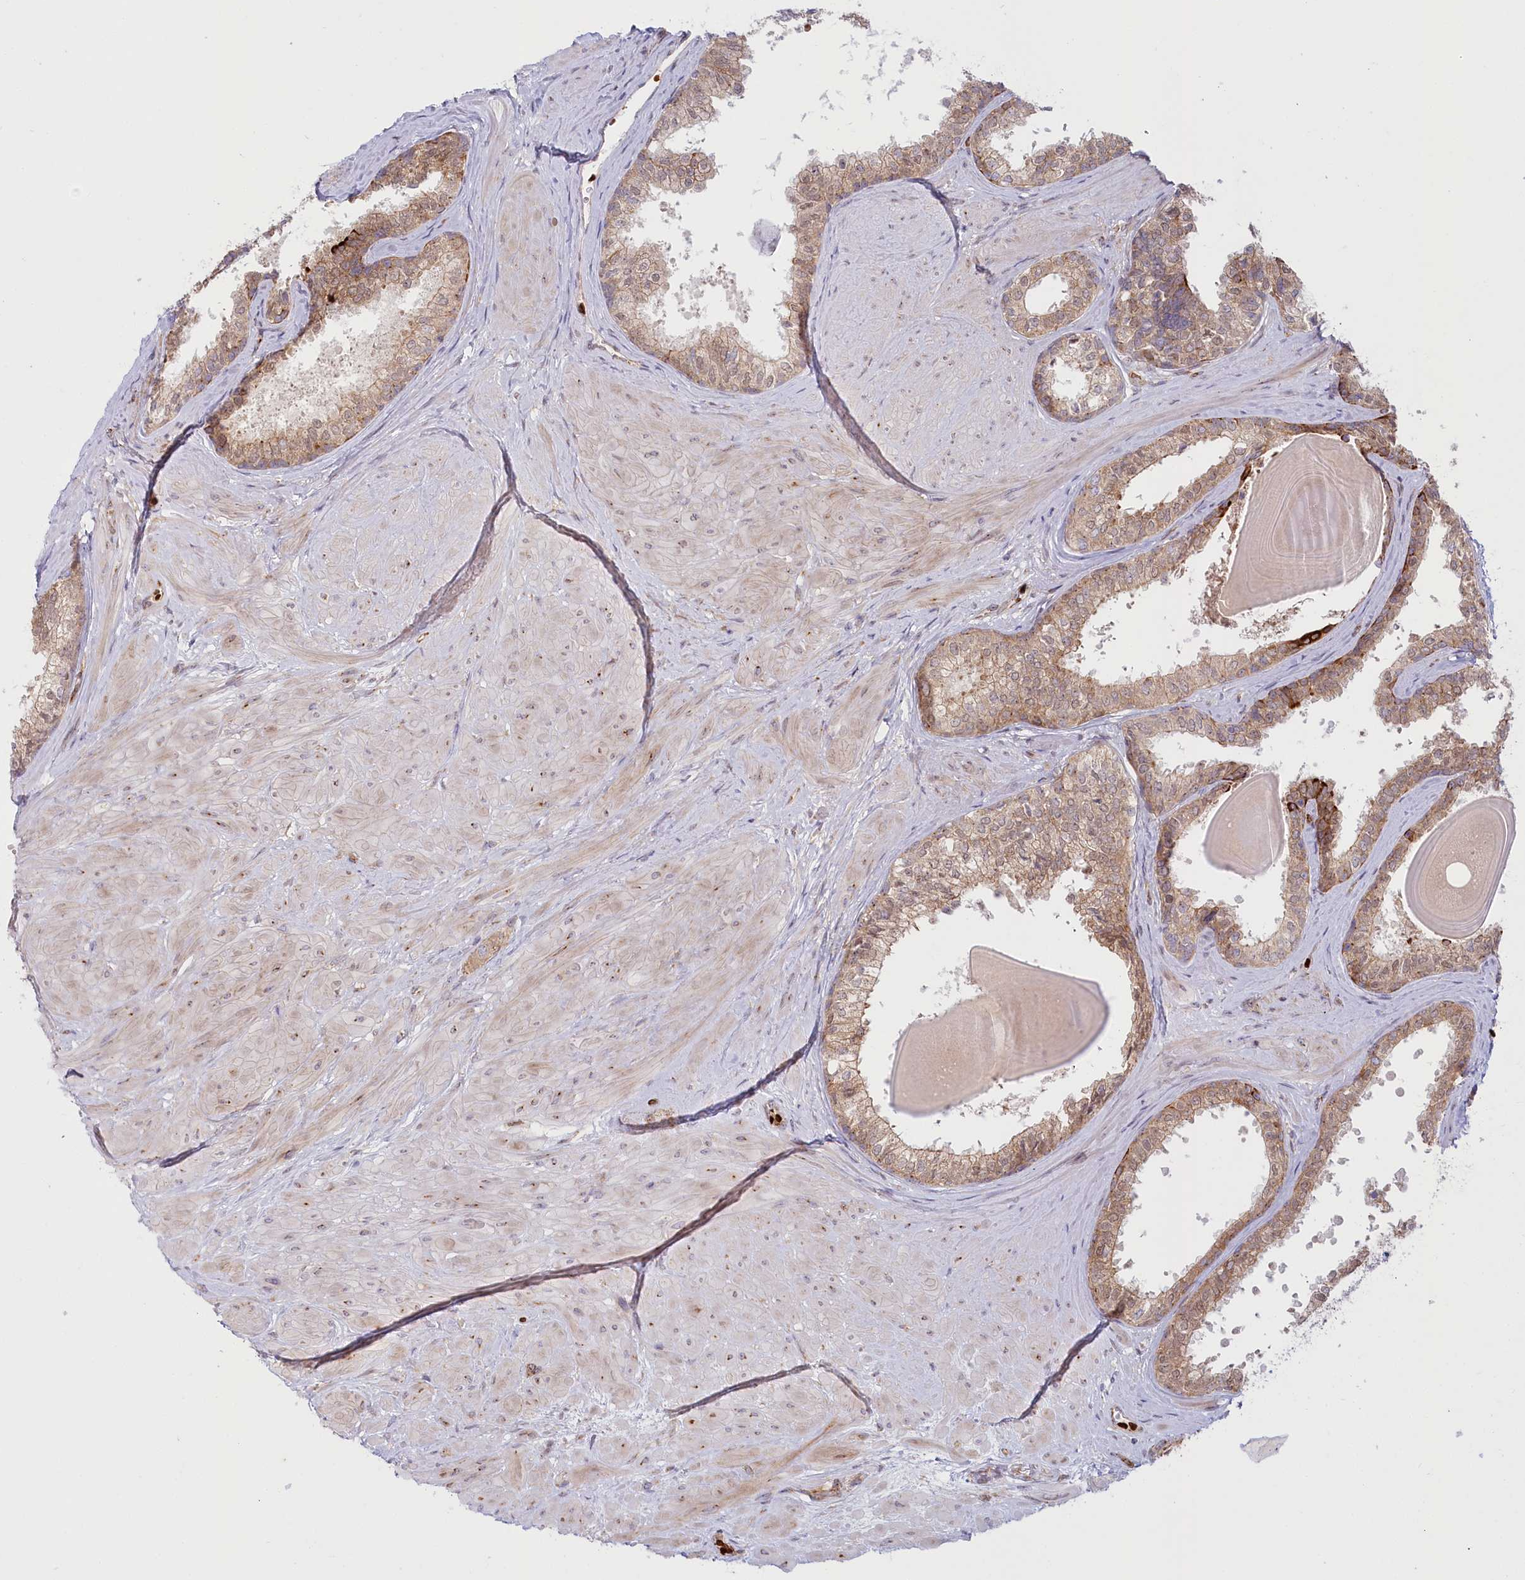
{"staining": {"intensity": "moderate", "quantity": "25%-75%", "location": "cytoplasmic/membranous"}, "tissue": "prostate", "cell_type": "Glandular cells", "image_type": "normal", "snomed": [{"axis": "morphology", "description": "Normal tissue, NOS"}, {"axis": "topography", "description": "Prostate"}], "caption": "Immunohistochemical staining of unremarkable human prostate demonstrates medium levels of moderate cytoplasmic/membranous positivity in approximately 25%-75% of glandular cells.", "gene": "COMMD3", "patient": {"sex": "male", "age": 48}}